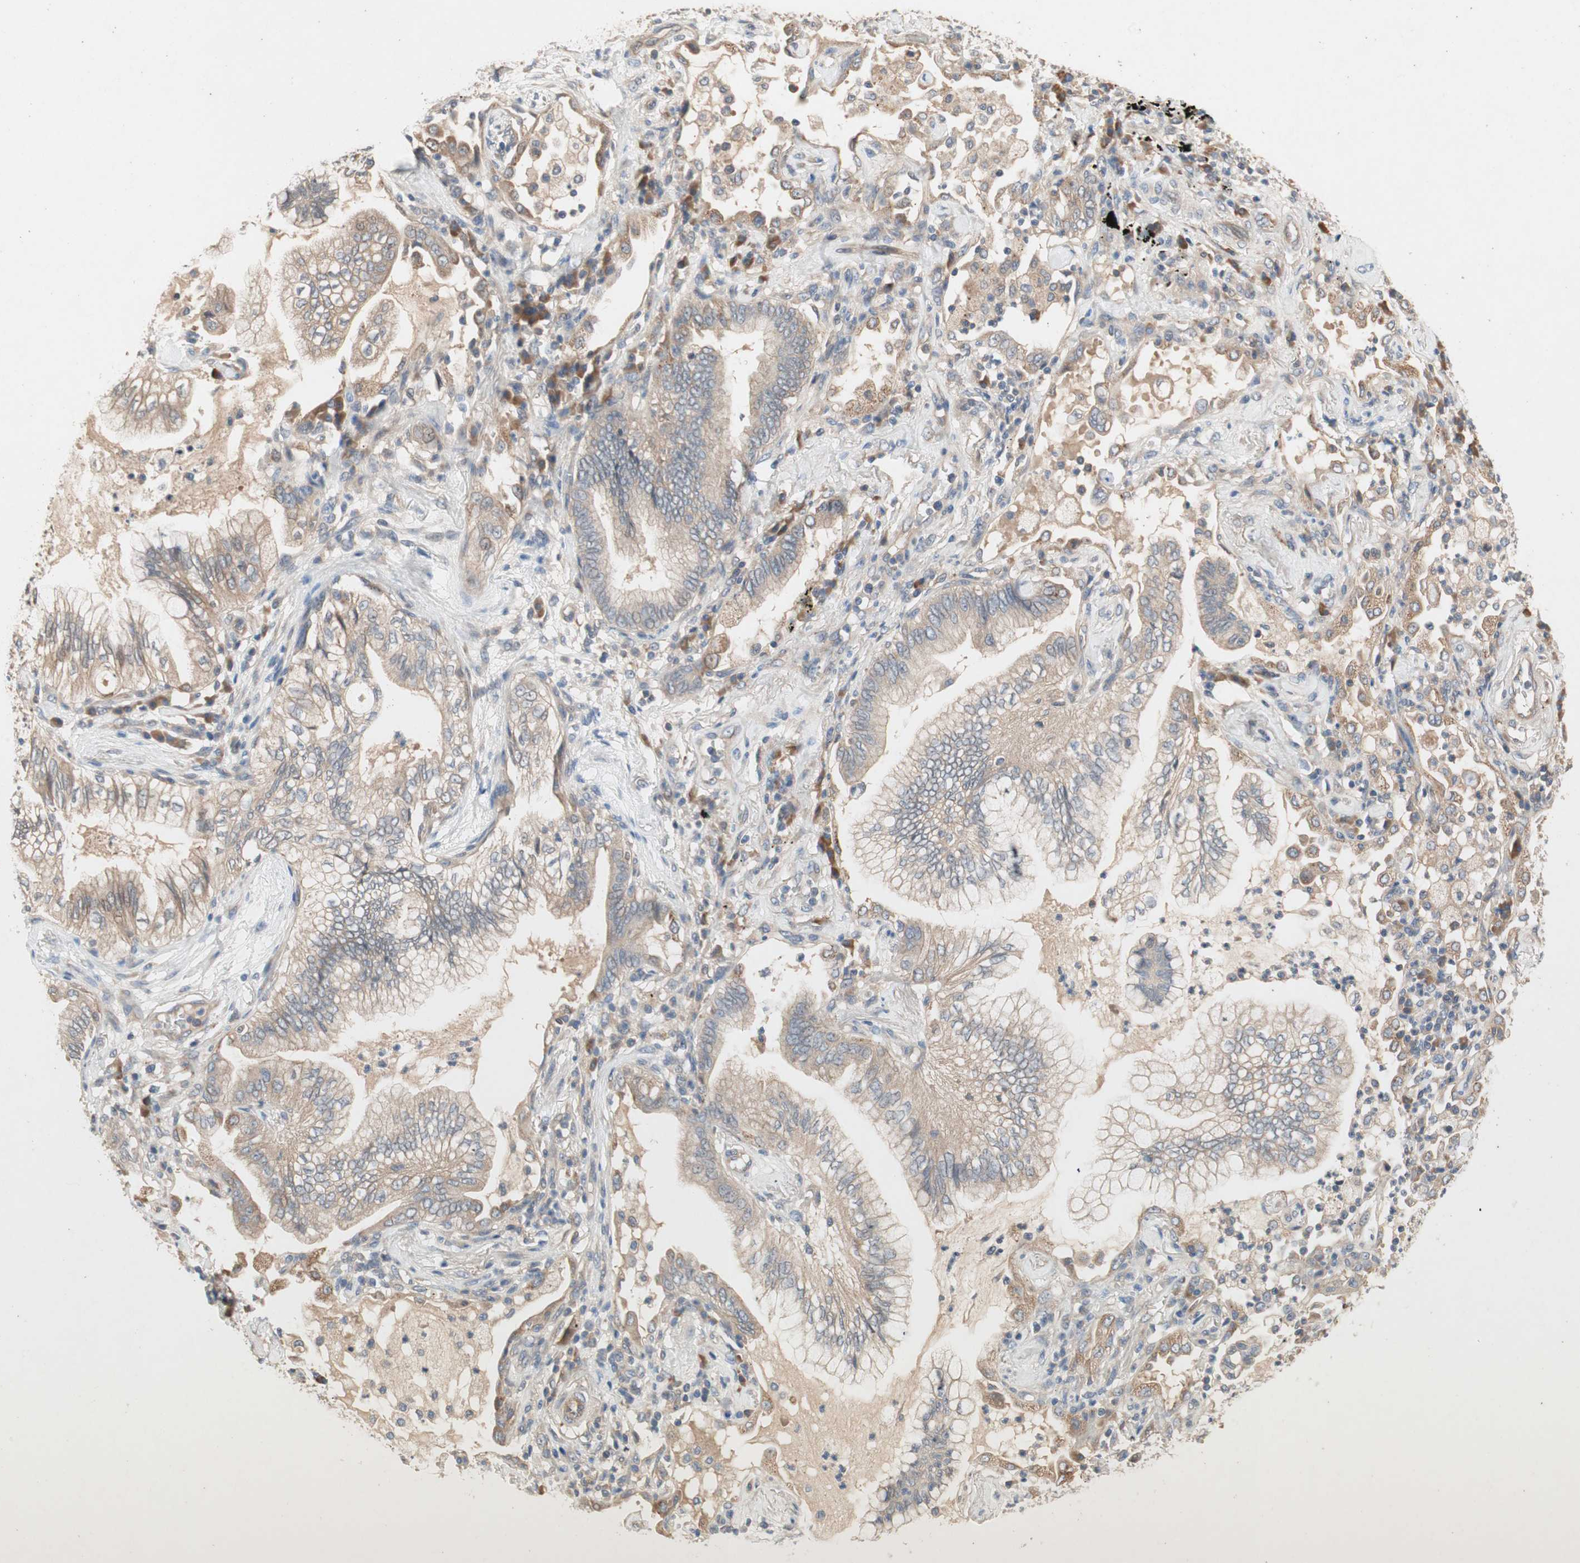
{"staining": {"intensity": "weak", "quantity": ">75%", "location": "cytoplasmic/membranous"}, "tissue": "lung cancer", "cell_type": "Tumor cells", "image_type": "cancer", "snomed": [{"axis": "morphology", "description": "Normal tissue, NOS"}, {"axis": "morphology", "description": "Adenocarcinoma, NOS"}, {"axis": "topography", "description": "Bronchus"}, {"axis": "topography", "description": "Lung"}], "caption": "Immunohistochemistry of human lung cancer (adenocarcinoma) shows low levels of weak cytoplasmic/membranous staining in about >75% of tumor cells. (DAB IHC with brightfield microscopy, high magnification).", "gene": "NCLN", "patient": {"sex": "female", "age": 70}}